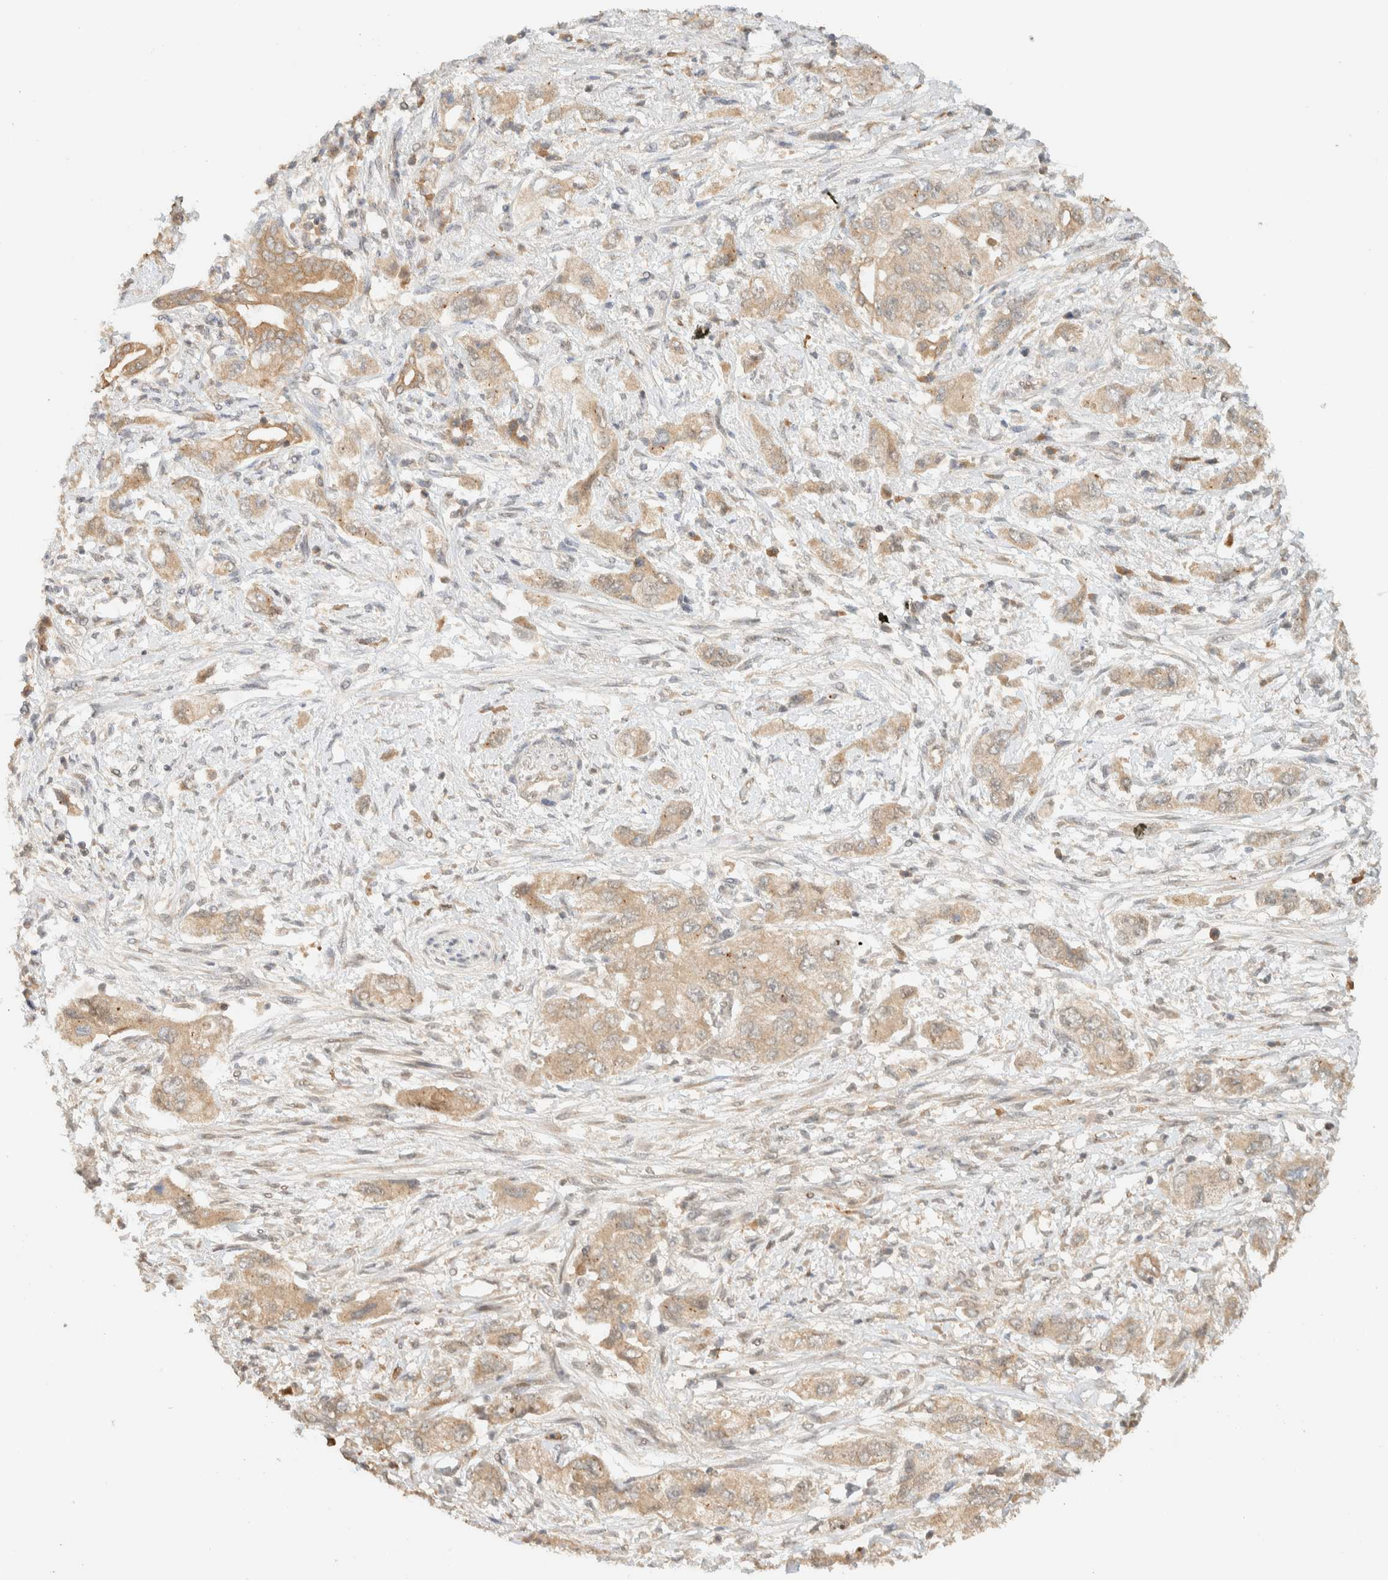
{"staining": {"intensity": "weak", "quantity": ">75%", "location": "cytoplasmic/membranous"}, "tissue": "pancreatic cancer", "cell_type": "Tumor cells", "image_type": "cancer", "snomed": [{"axis": "morphology", "description": "Adenocarcinoma, NOS"}, {"axis": "topography", "description": "Pancreas"}], "caption": "Immunohistochemical staining of human pancreatic cancer shows low levels of weak cytoplasmic/membranous expression in approximately >75% of tumor cells.", "gene": "ZBTB34", "patient": {"sex": "female", "age": 73}}